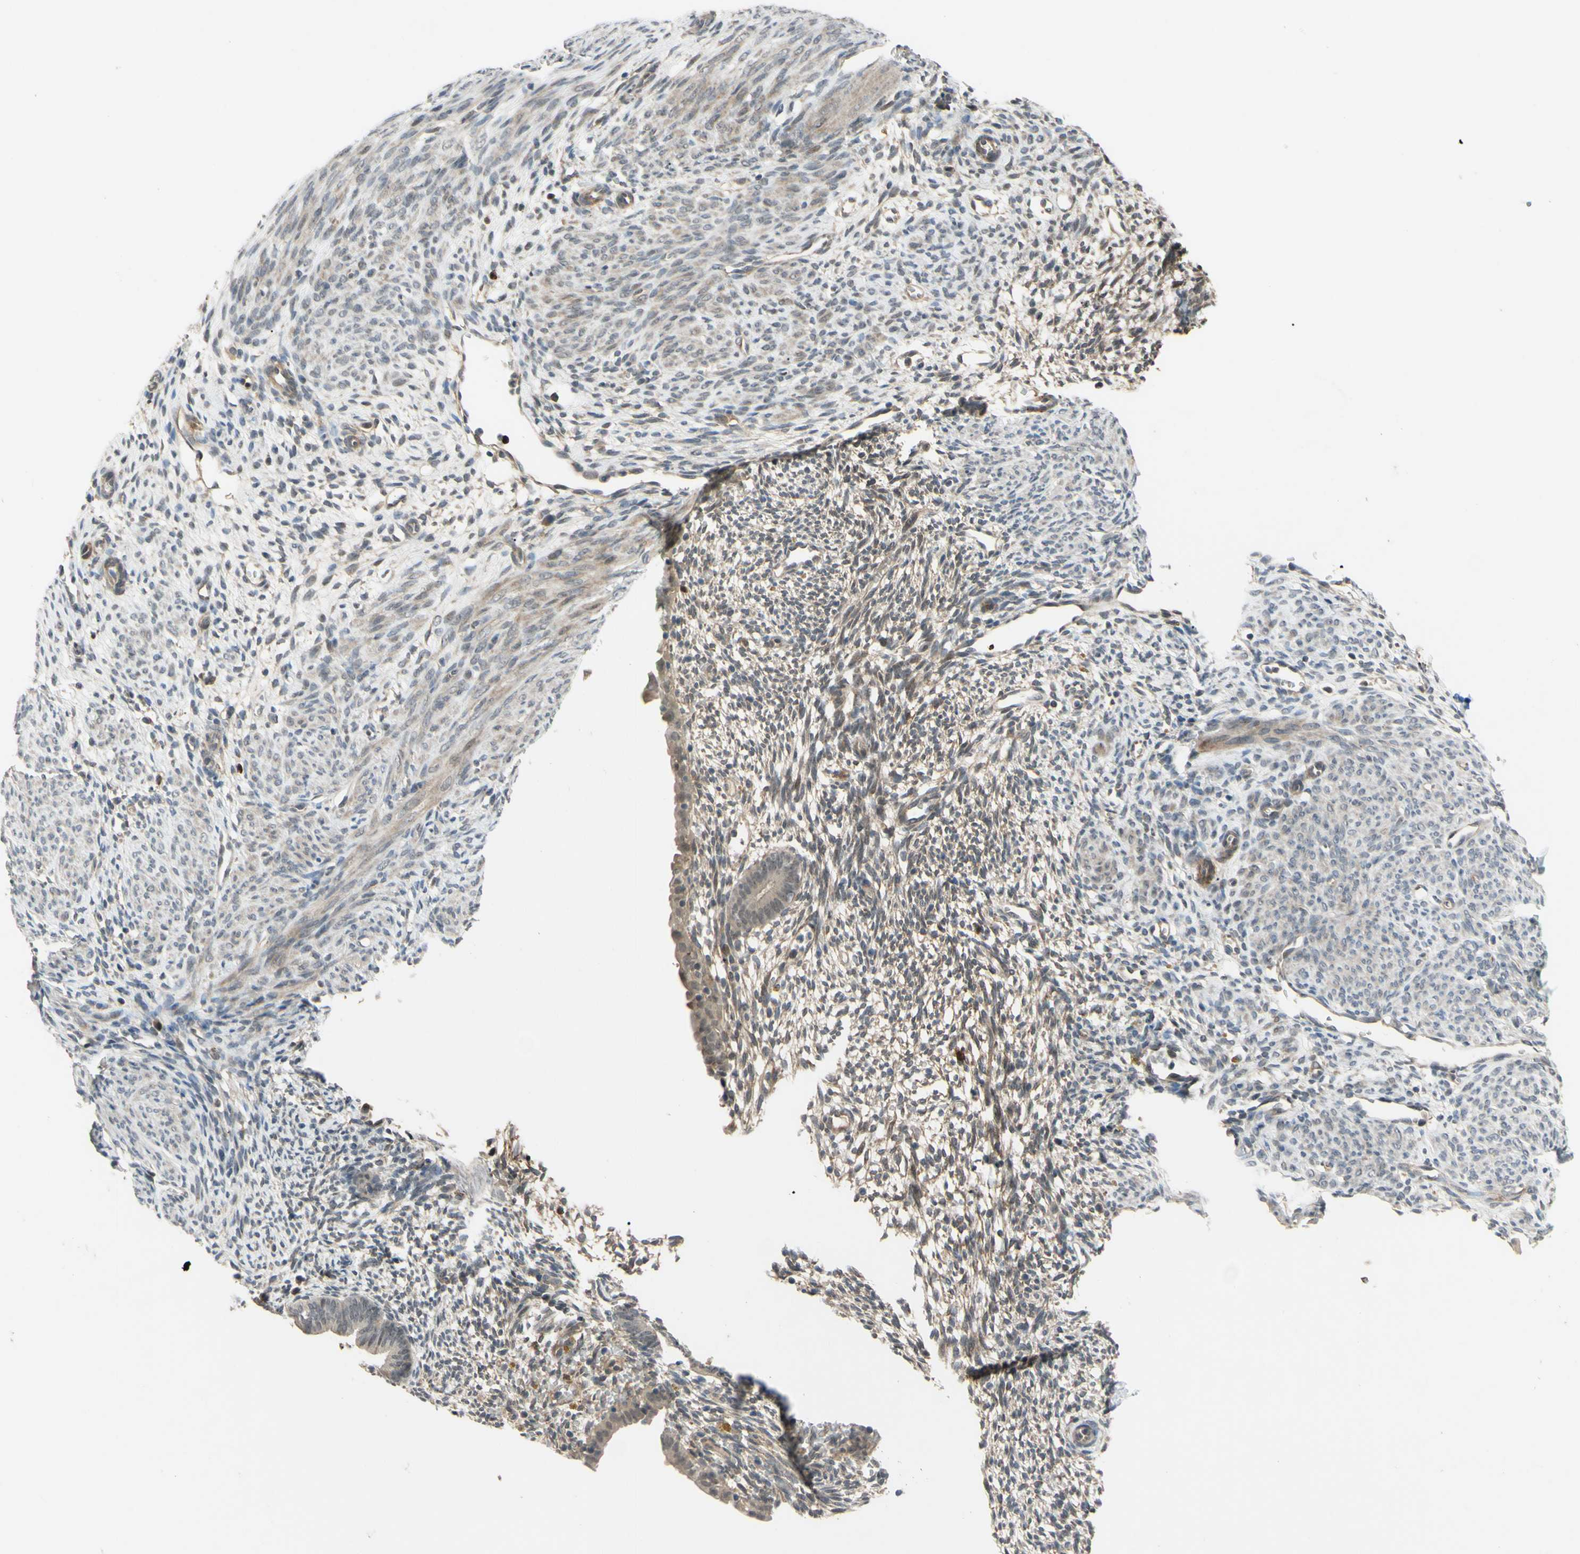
{"staining": {"intensity": "weak", "quantity": ">75%", "location": "cytoplasmic/membranous"}, "tissue": "endometrium", "cell_type": "Cells in endometrial stroma", "image_type": "normal", "snomed": [{"axis": "morphology", "description": "Normal tissue, NOS"}, {"axis": "morphology", "description": "Atrophy, NOS"}, {"axis": "topography", "description": "Uterus"}, {"axis": "topography", "description": "Endometrium"}], "caption": "Endometrium stained with a brown dye displays weak cytoplasmic/membranous positive positivity in about >75% of cells in endometrial stroma.", "gene": "ALK", "patient": {"sex": "female", "age": 68}}